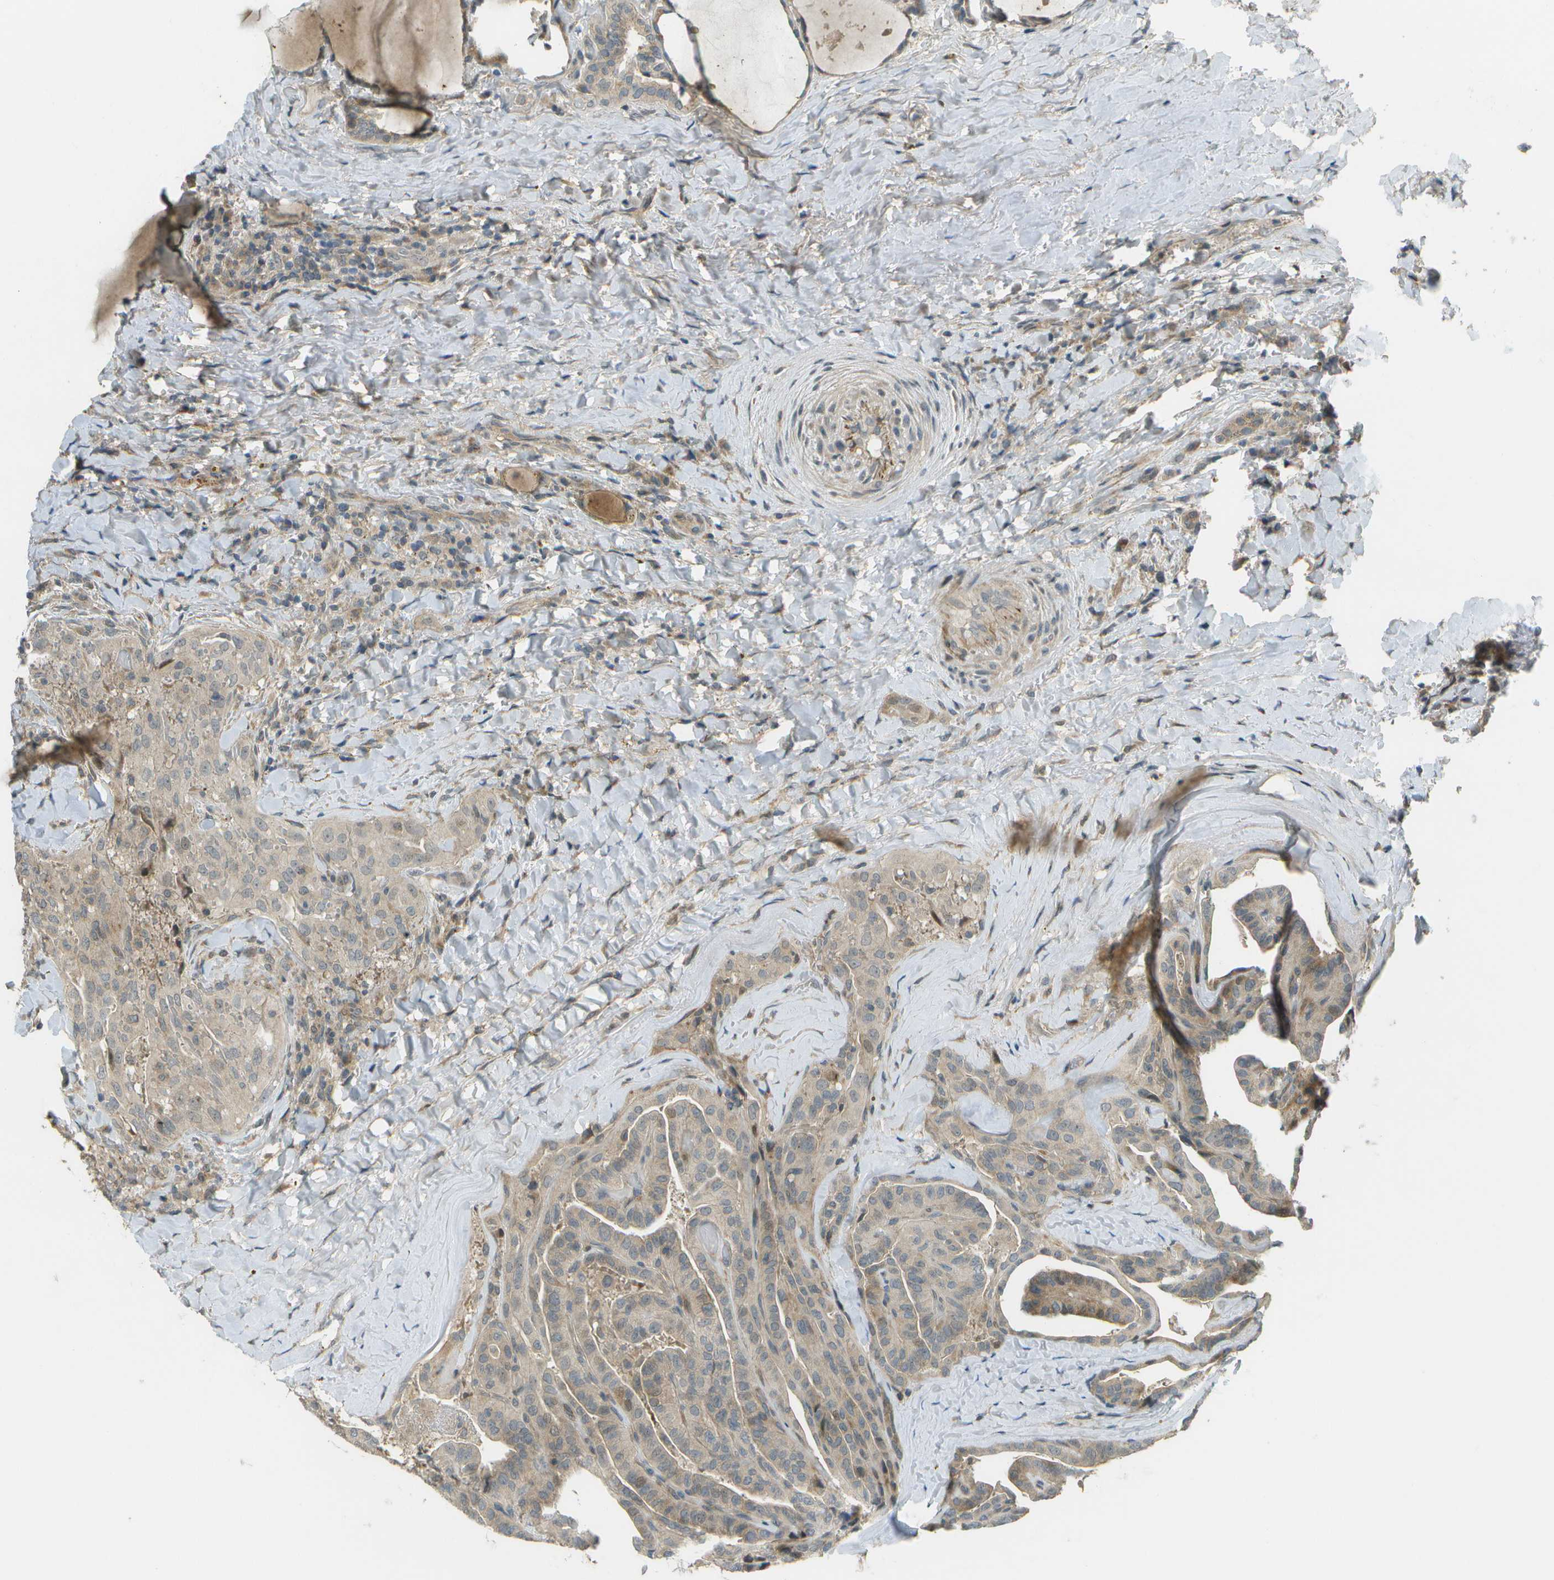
{"staining": {"intensity": "weak", "quantity": ">75%", "location": "cytoplasmic/membranous"}, "tissue": "thyroid cancer", "cell_type": "Tumor cells", "image_type": "cancer", "snomed": [{"axis": "morphology", "description": "Papillary adenocarcinoma, NOS"}, {"axis": "topography", "description": "Thyroid gland"}], "caption": "Human thyroid cancer (papillary adenocarcinoma) stained with a protein marker exhibits weak staining in tumor cells.", "gene": "WNK2", "patient": {"sex": "male", "age": 77}}